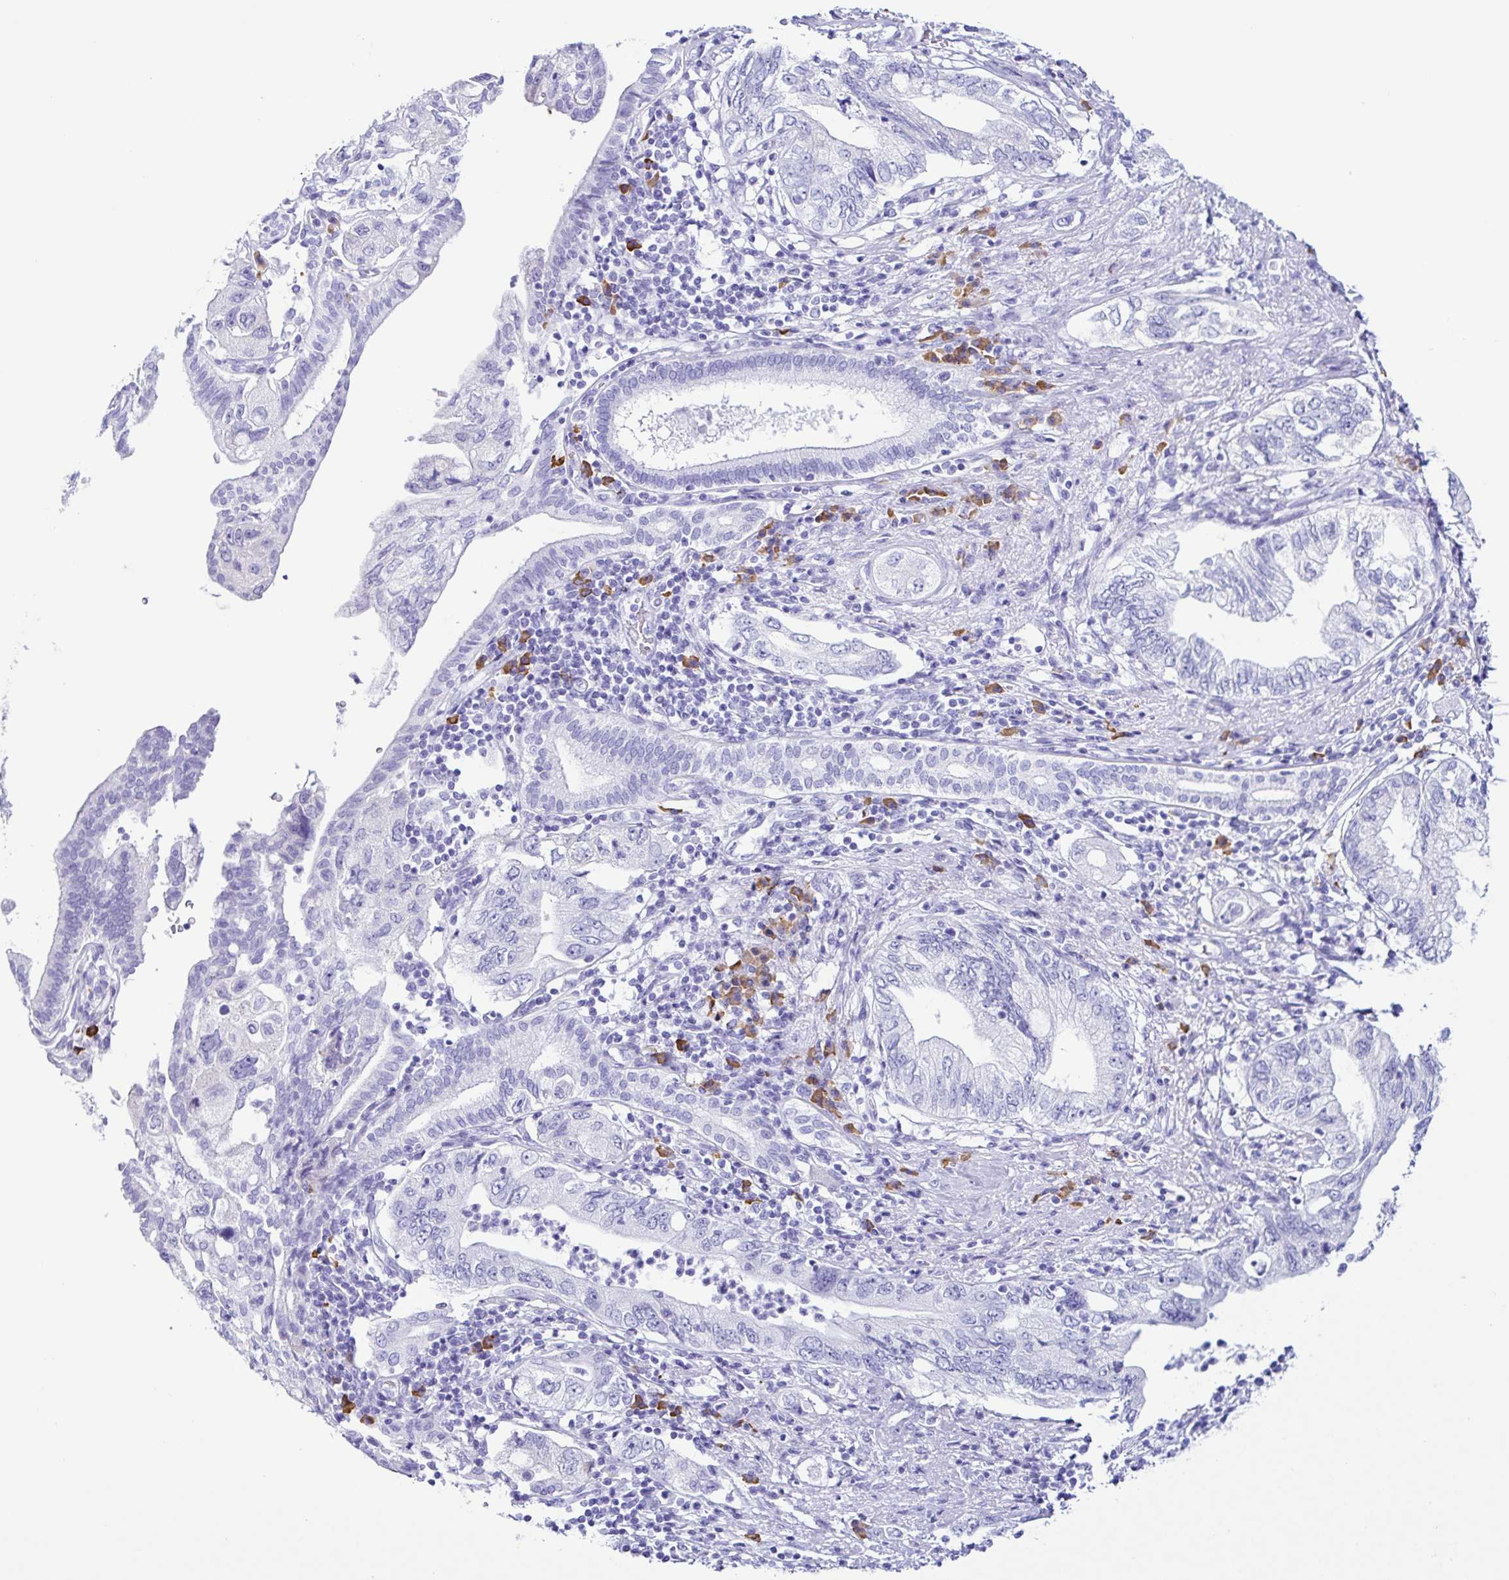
{"staining": {"intensity": "negative", "quantity": "none", "location": "none"}, "tissue": "pancreatic cancer", "cell_type": "Tumor cells", "image_type": "cancer", "snomed": [{"axis": "morphology", "description": "Adenocarcinoma, NOS"}, {"axis": "topography", "description": "Pancreas"}], "caption": "The photomicrograph shows no staining of tumor cells in pancreatic adenocarcinoma. (Stains: DAB immunohistochemistry with hematoxylin counter stain, Microscopy: brightfield microscopy at high magnification).", "gene": "PIGF", "patient": {"sex": "female", "age": 73}}